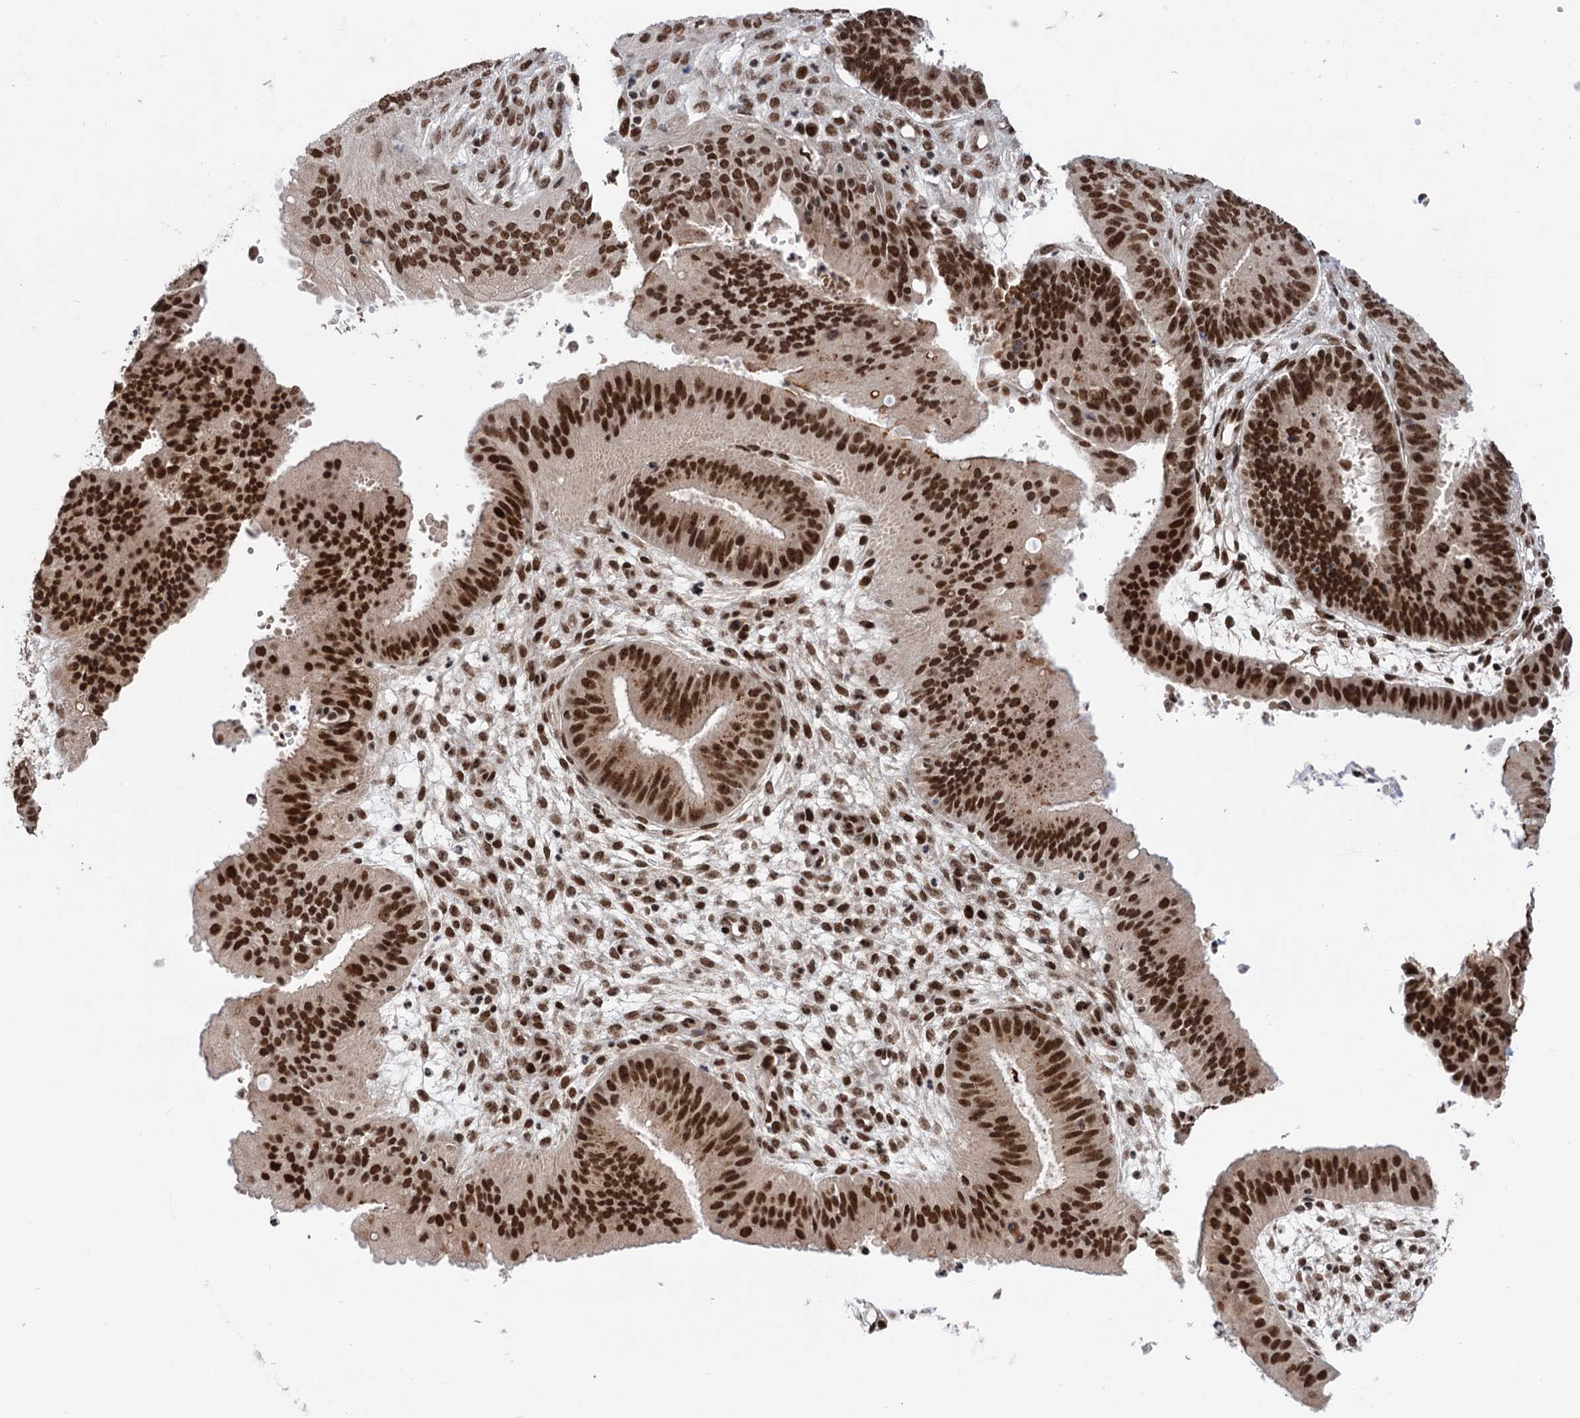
{"staining": {"intensity": "strong", "quantity": ">75%", "location": "nuclear"}, "tissue": "ovarian cancer", "cell_type": "Tumor cells", "image_type": "cancer", "snomed": [{"axis": "morphology", "description": "Carcinoma, endometroid"}, {"axis": "topography", "description": "Appendix"}, {"axis": "topography", "description": "Ovary"}], "caption": "Ovarian cancer tissue exhibits strong nuclear staining in approximately >75% of tumor cells, visualized by immunohistochemistry.", "gene": "MAML1", "patient": {"sex": "female", "age": 42}}